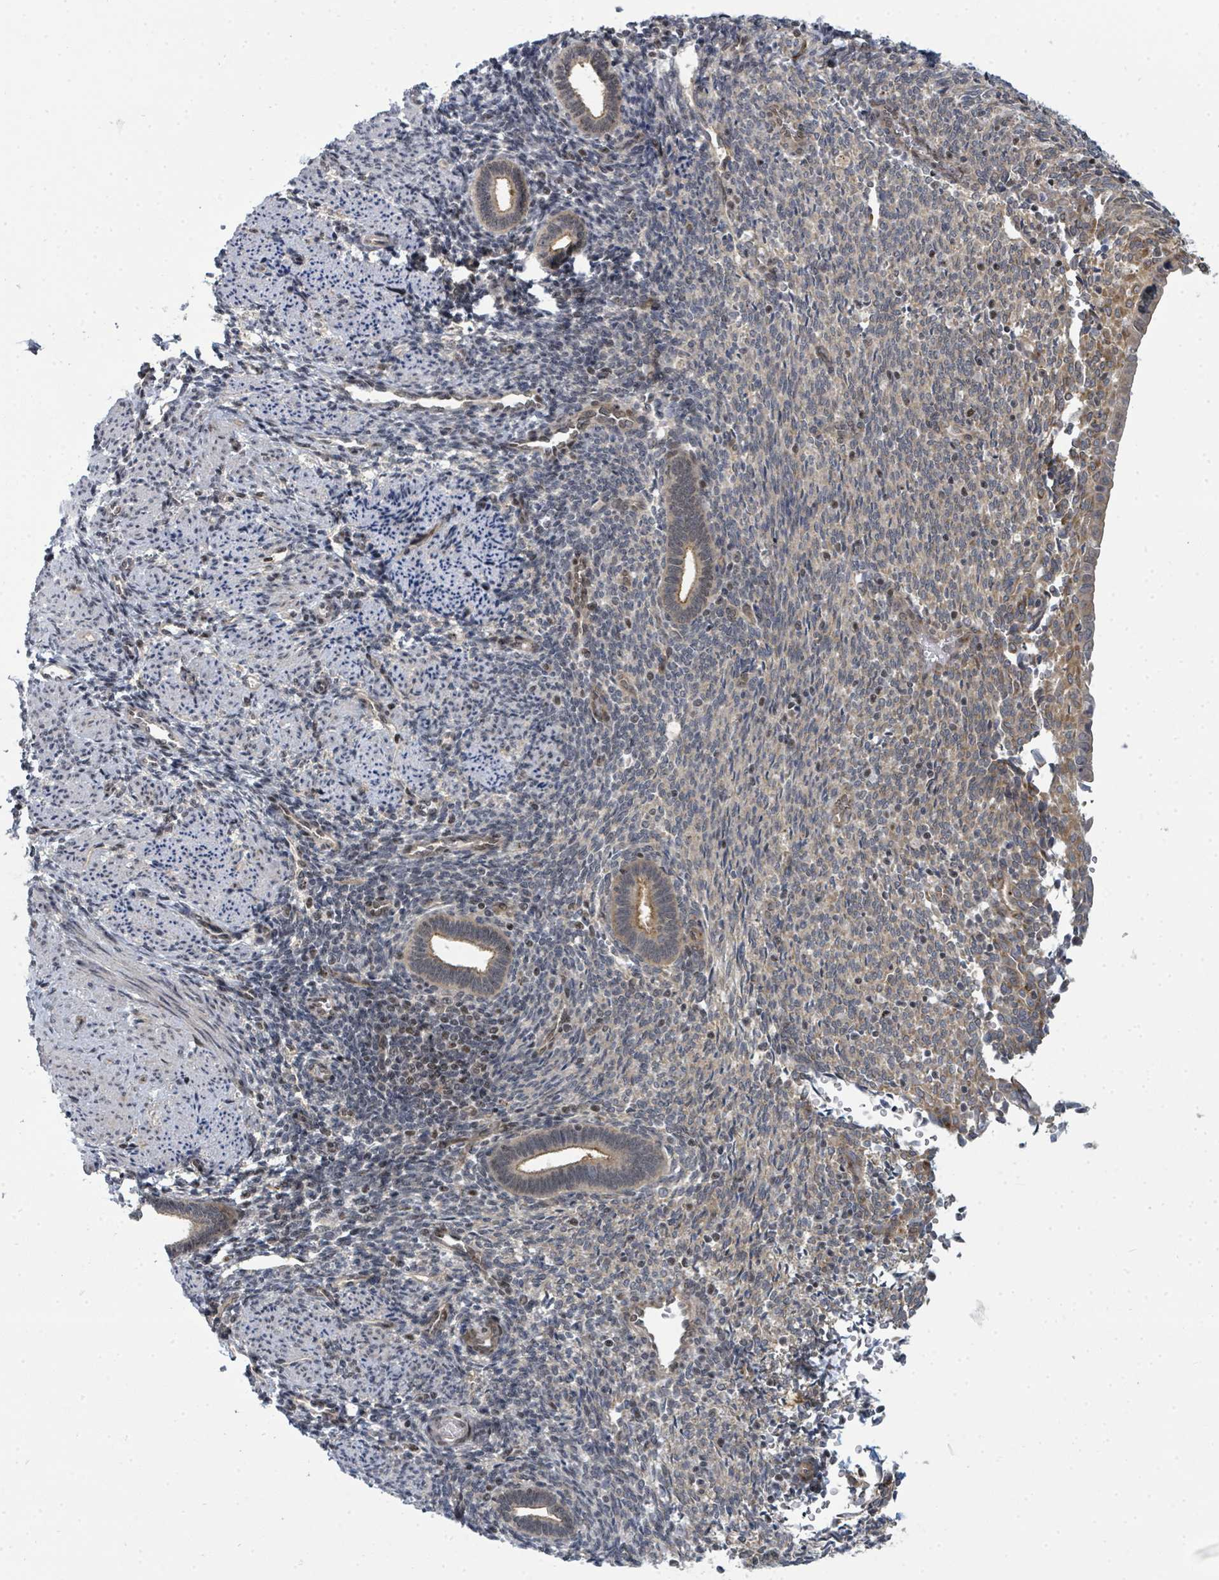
{"staining": {"intensity": "weak", "quantity": "25%-75%", "location": "cytoplasmic/membranous"}, "tissue": "endometrium", "cell_type": "Cells in endometrial stroma", "image_type": "normal", "snomed": [{"axis": "morphology", "description": "Normal tissue, NOS"}, {"axis": "topography", "description": "Endometrium"}], "caption": "Protein expression analysis of unremarkable endometrium shows weak cytoplasmic/membranous positivity in about 25%-75% of cells in endometrial stroma.", "gene": "PSMG2", "patient": {"sex": "female", "age": 32}}